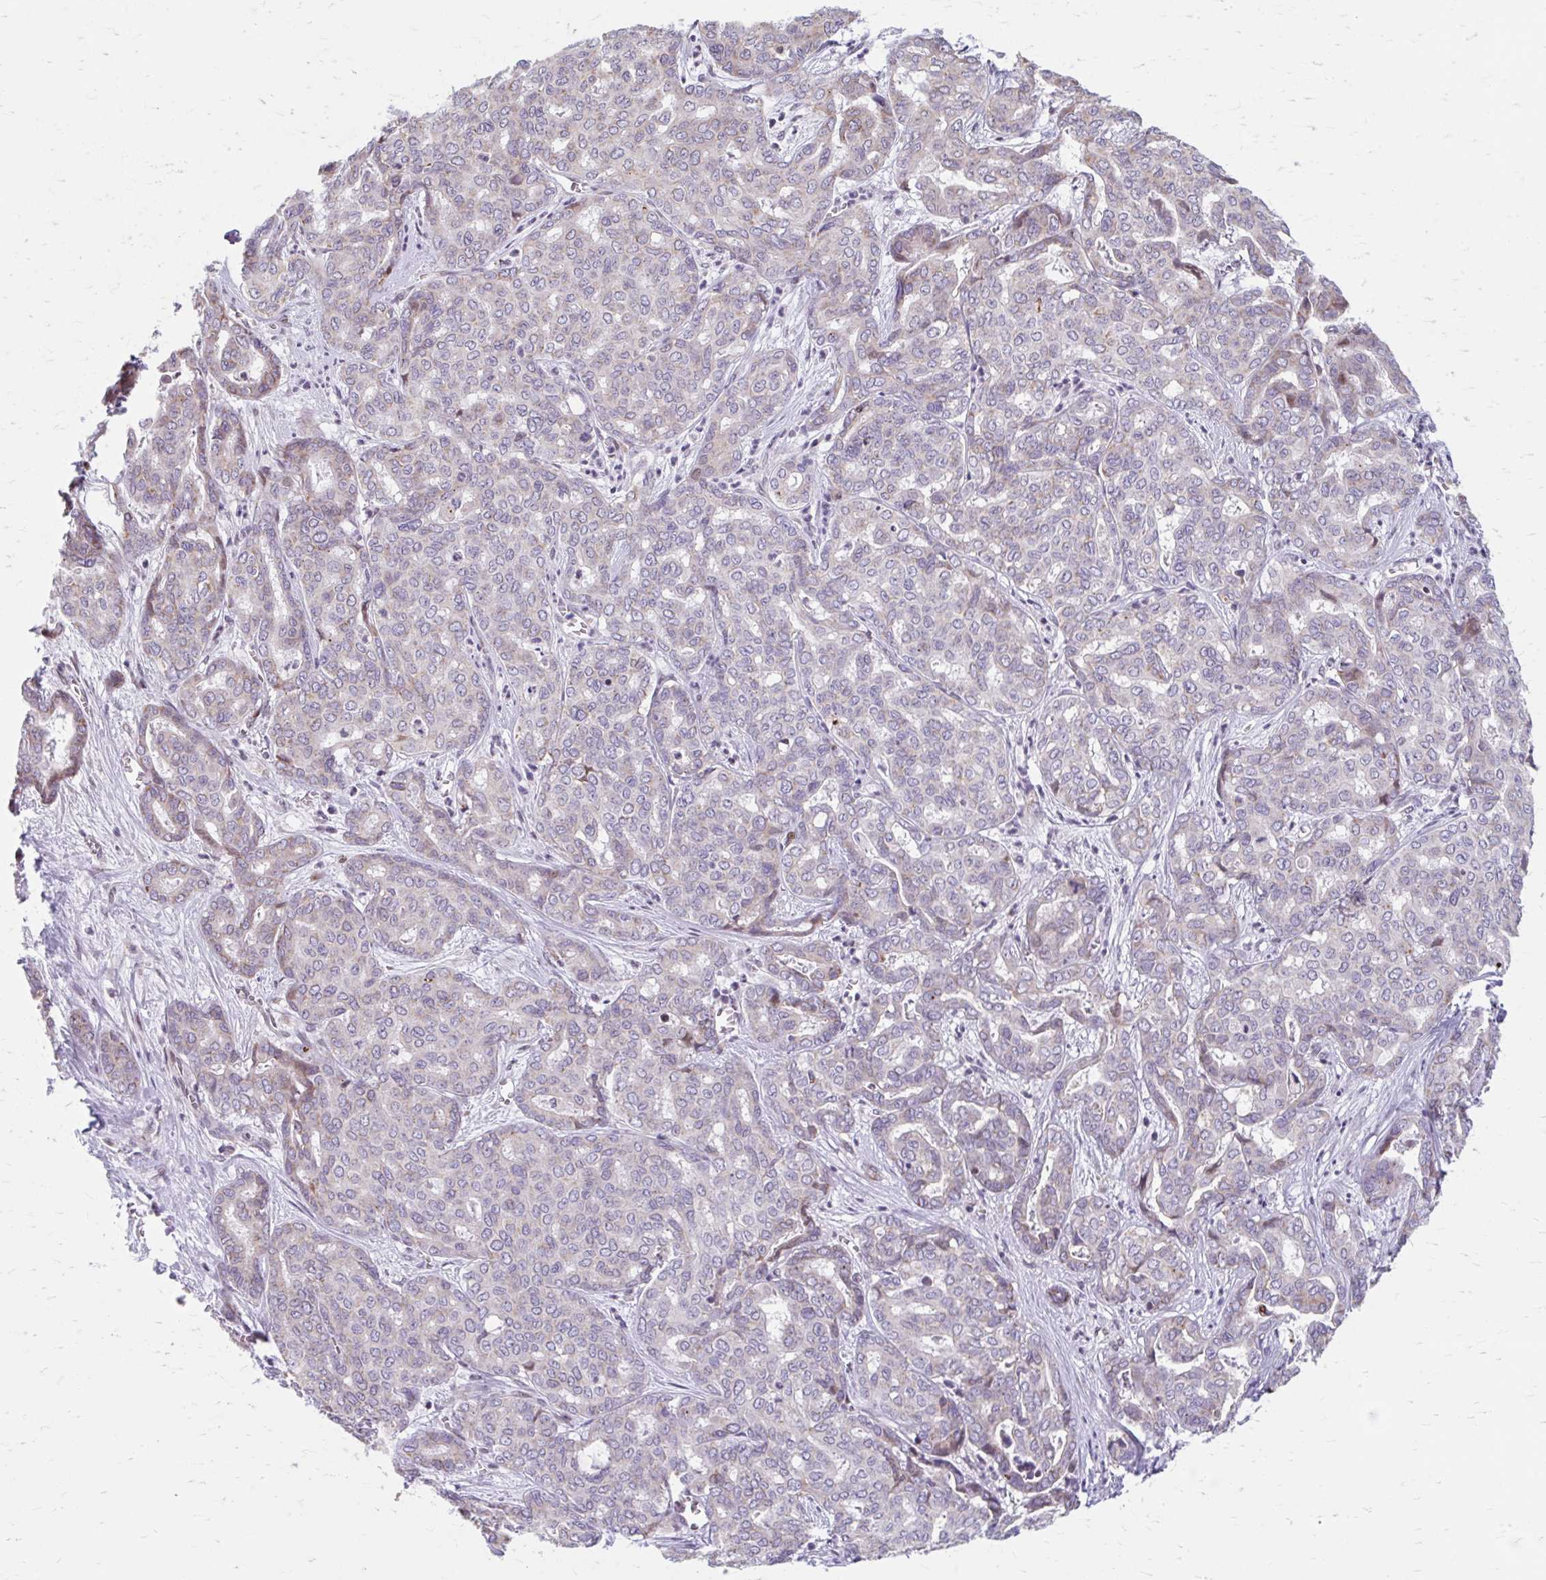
{"staining": {"intensity": "moderate", "quantity": "<25%", "location": "cytoplasmic/membranous"}, "tissue": "liver cancer", "cell_type": "Tumor cells", "image_type": "cancer", "snomed": [{"axis": "morphology", "description": "Cholangiocarcinoma"}, {"axis": "topography", "description": "Liver"}], "caption": "Tumor cells exhibit low levels of moderate cytoplasmic/membranous positivity in approximately <25% of cells in human cholangiocarcinoma (liver).", "gene": "BEAN1", "patient": {"sex": "female", "age": 64}}